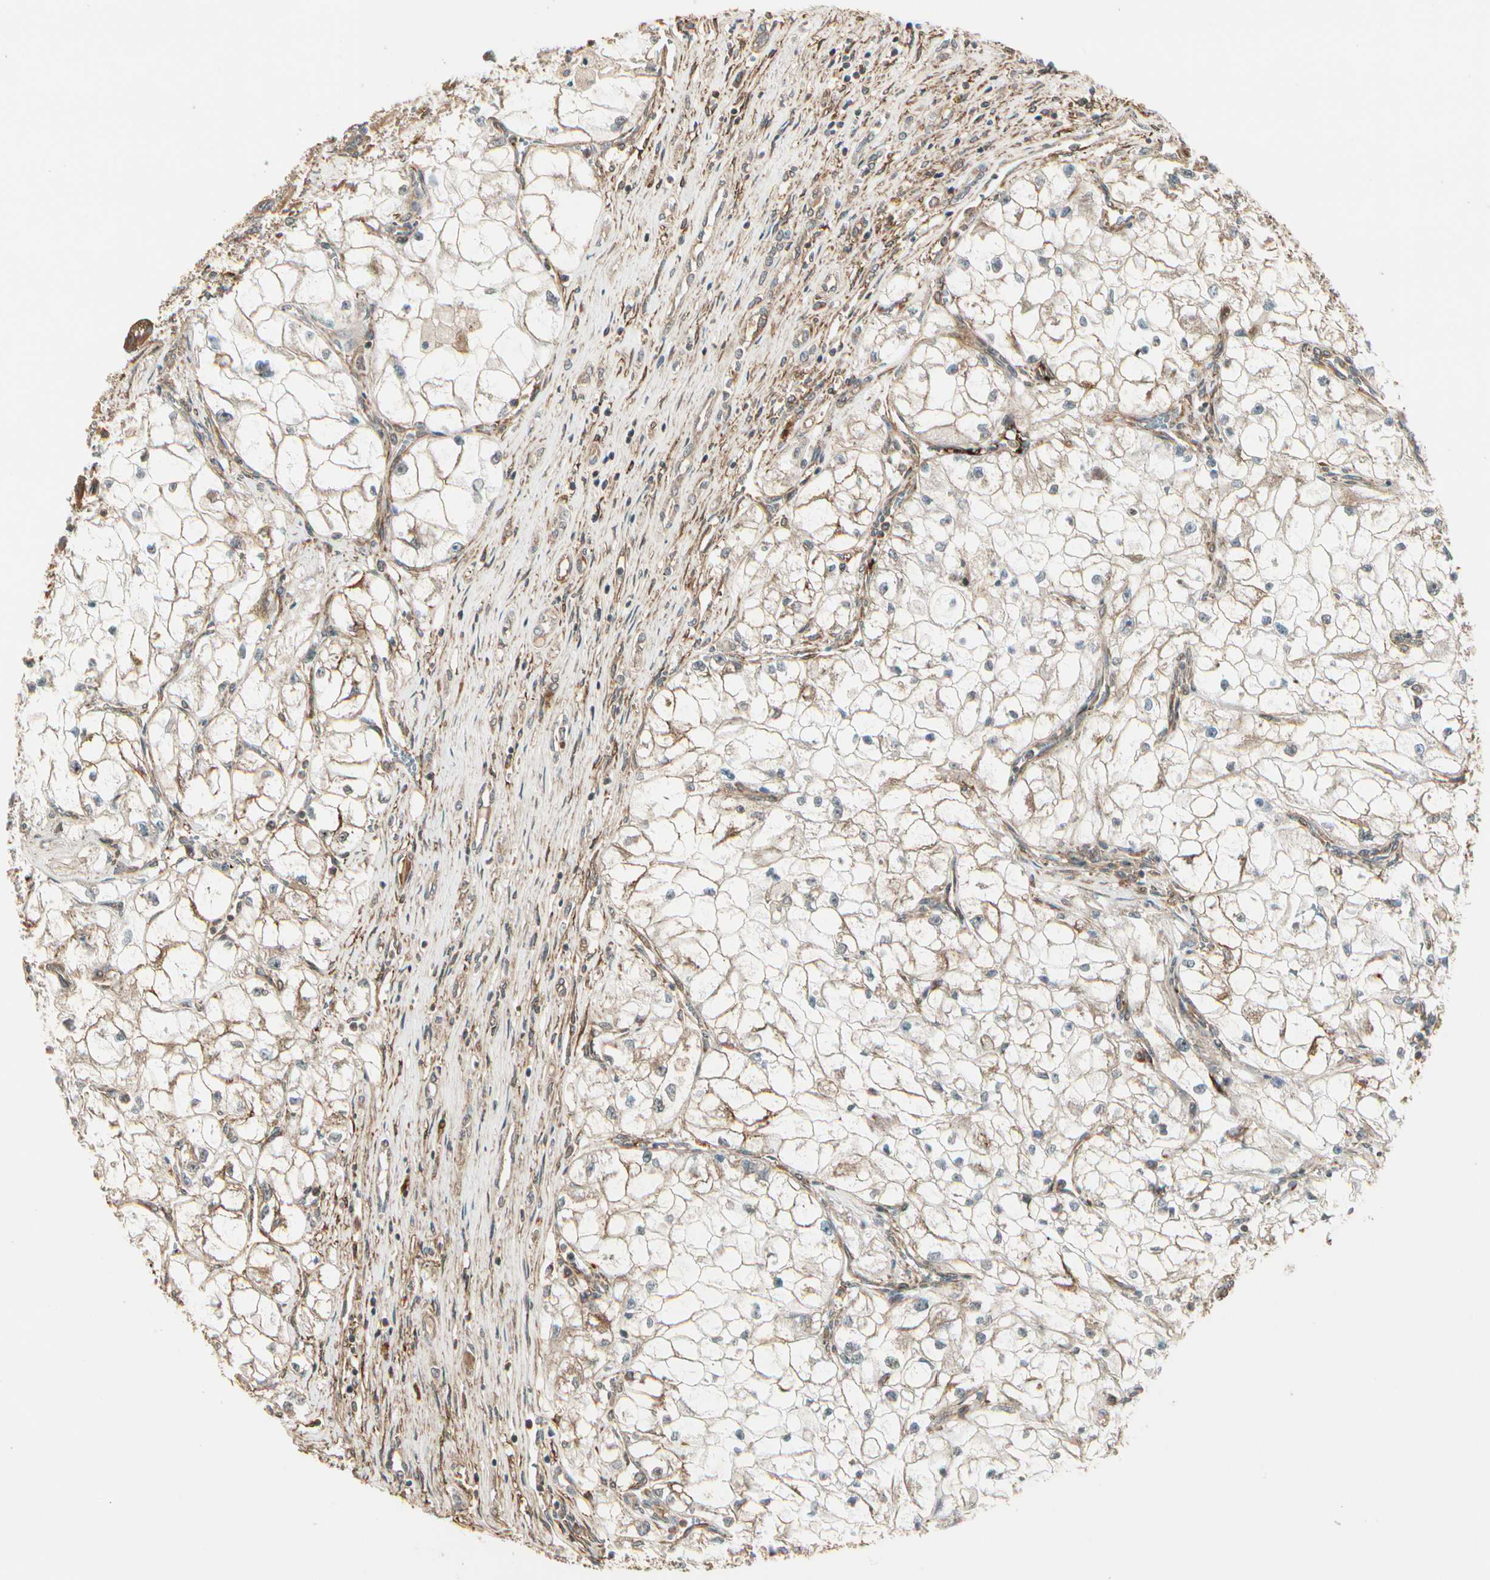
{"staining": {"intensity": "weak", "quantity": ">75%", "location": "cytoplasmic/membranous"}, "tissue": "renal cancer", "cell_type": "Tumor cells", "image_type": "cancer", "snomed": [{"axis": "morphology", "description": "Adenocarcinoma, NOS"}, {"axis": "topography", "description": "Kidney"}], "caption": "Adenocarcinoma (renal) stained with a protein marker demonstrates weak staining in tumor cells.", "gene": "FKBP15", "patient": {"sex": "female", "age": 70}}